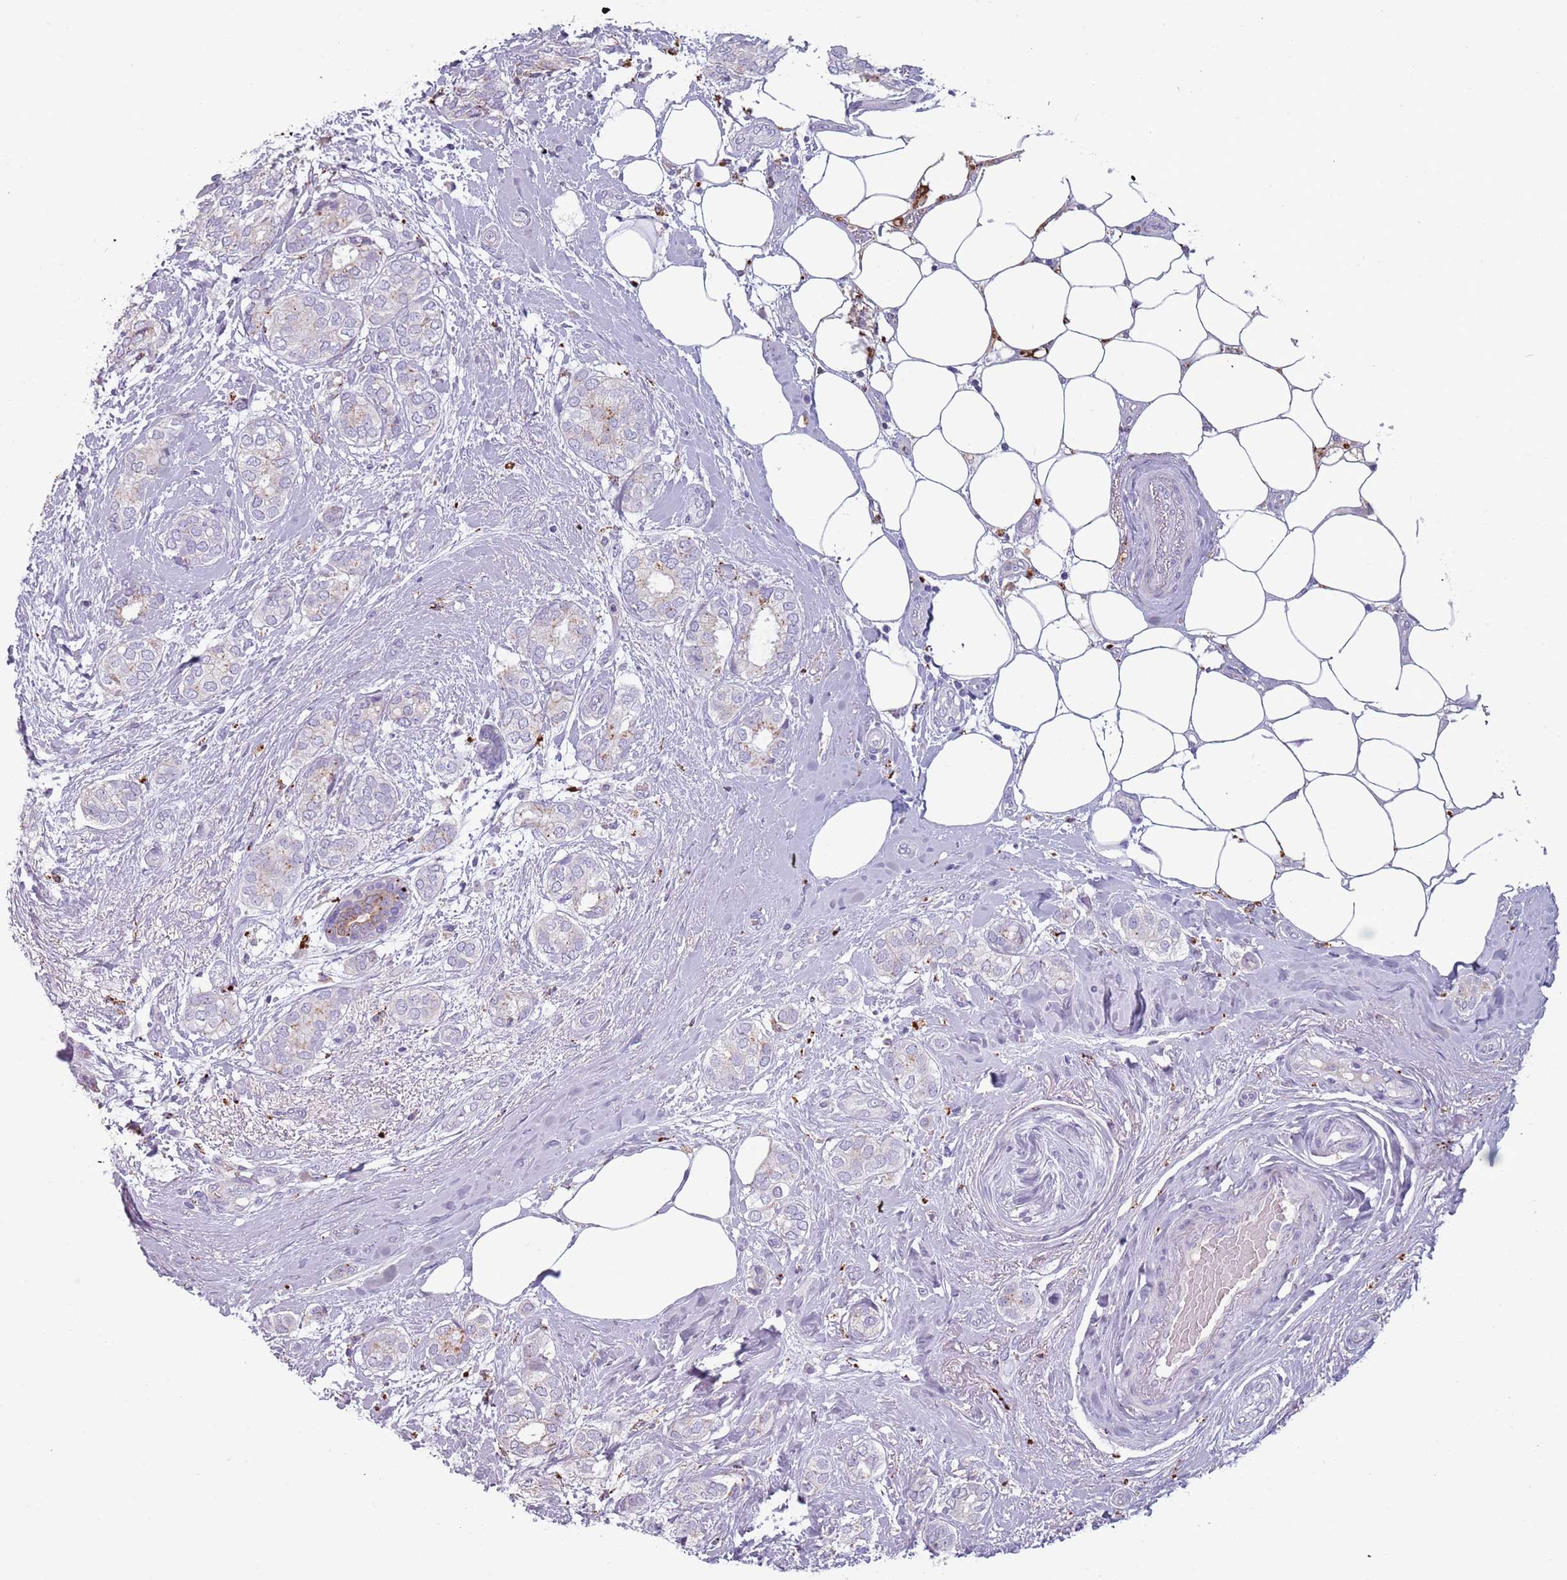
{"staining": {"intensity": "negative", "quantity": "none", "location": "none"}, "tissue": "breast cancer", "cell_type": "Tumor cells", "image_type": "cancer", "snomed": [{"axis": "morphology", "description": "Duct carcinoma"}, {"axis": "topography", "description": "Breast"}], "caption": "DAB (3,3'-diaminobenzidine) immunohistochemical staining of human breast infiltrating ductal carcinoma displays no significant expression in tumor cells. Nuclei are stained in blue.", "gene": "NWD2", "patient": {"sex": "female", "age": 73}}